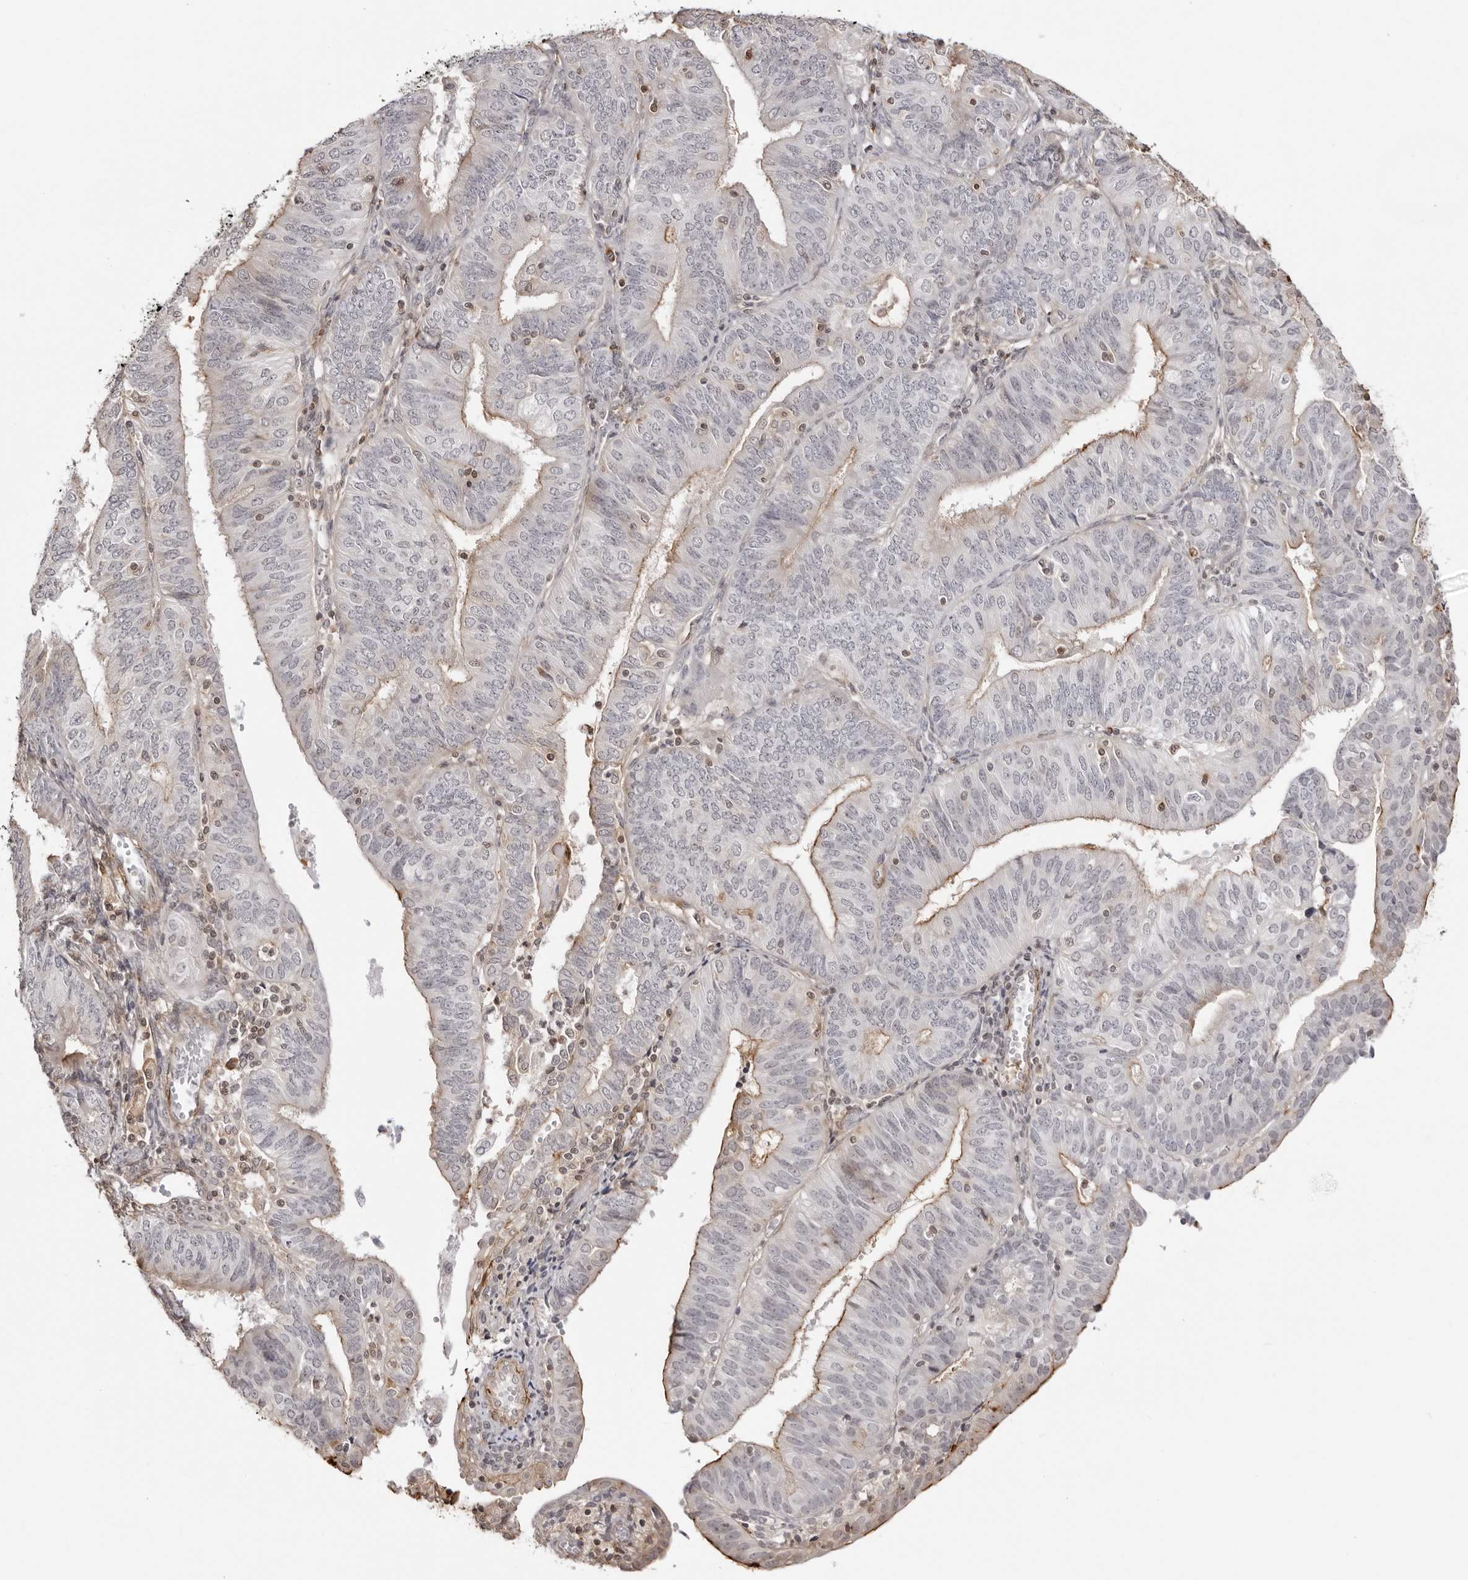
{"staining": {"intensity": "moderate", "quantity": "<25%", "location": "cytoplasmic/membranous"}, "tissue": "endometrial cancer", "cell_type": "Tumor cells", "image_type": "cancer", "snomed": [{"axis": "morphology", "description": "Adenocarcinoma, NOS"}, {"axis": "topography", "description": "Endometrium"}], "caption": "The micrograph shows a brown stain indicating the presence of a protein in the cytoplasmic/membranous of tumor cells in endometrial adenocarcinoma.", "gene": "UNK", "patient": {"sex": "female", "age": 58}}